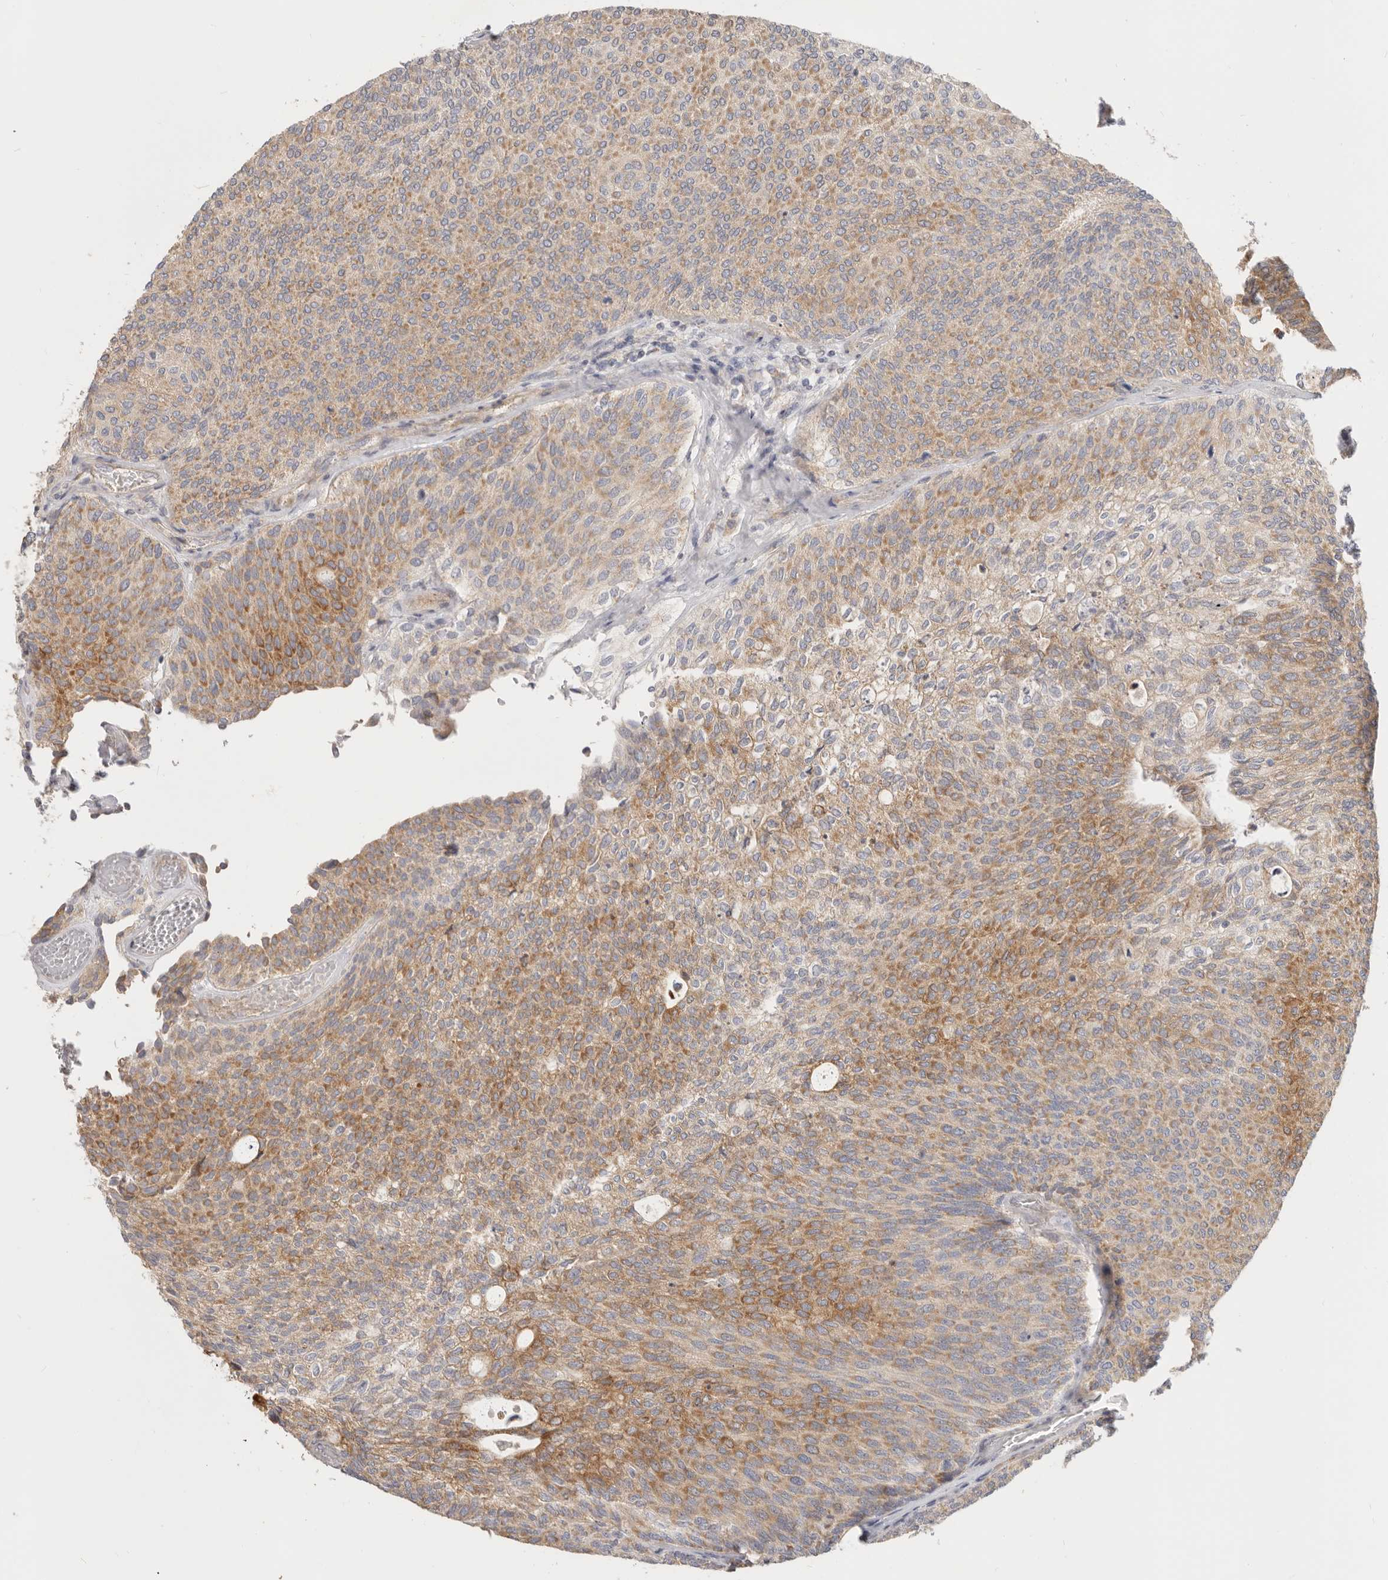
{"staining": {"intensity": "moderate", "quantity": "25%-75%", "location": "cytoplasmic/membranous"}, "tissue": "urothelial cancer", "cell_type": "Tumor cells", "image_type": "cancer", "snomed": [{"axis": "morphology", "description": "Urothelial carcinoma, Low grade"}, {"axis": "topography", "description": "Urinary bladder"}], "caption": "A micrograph of human urothelial carcinoma (low-grade) stained for a protein shows moderate cytoplasmic/membranous brown staining in tumor cells.", "gene": "TFB2M", "patient": {"sex": "female", "age": 79}}